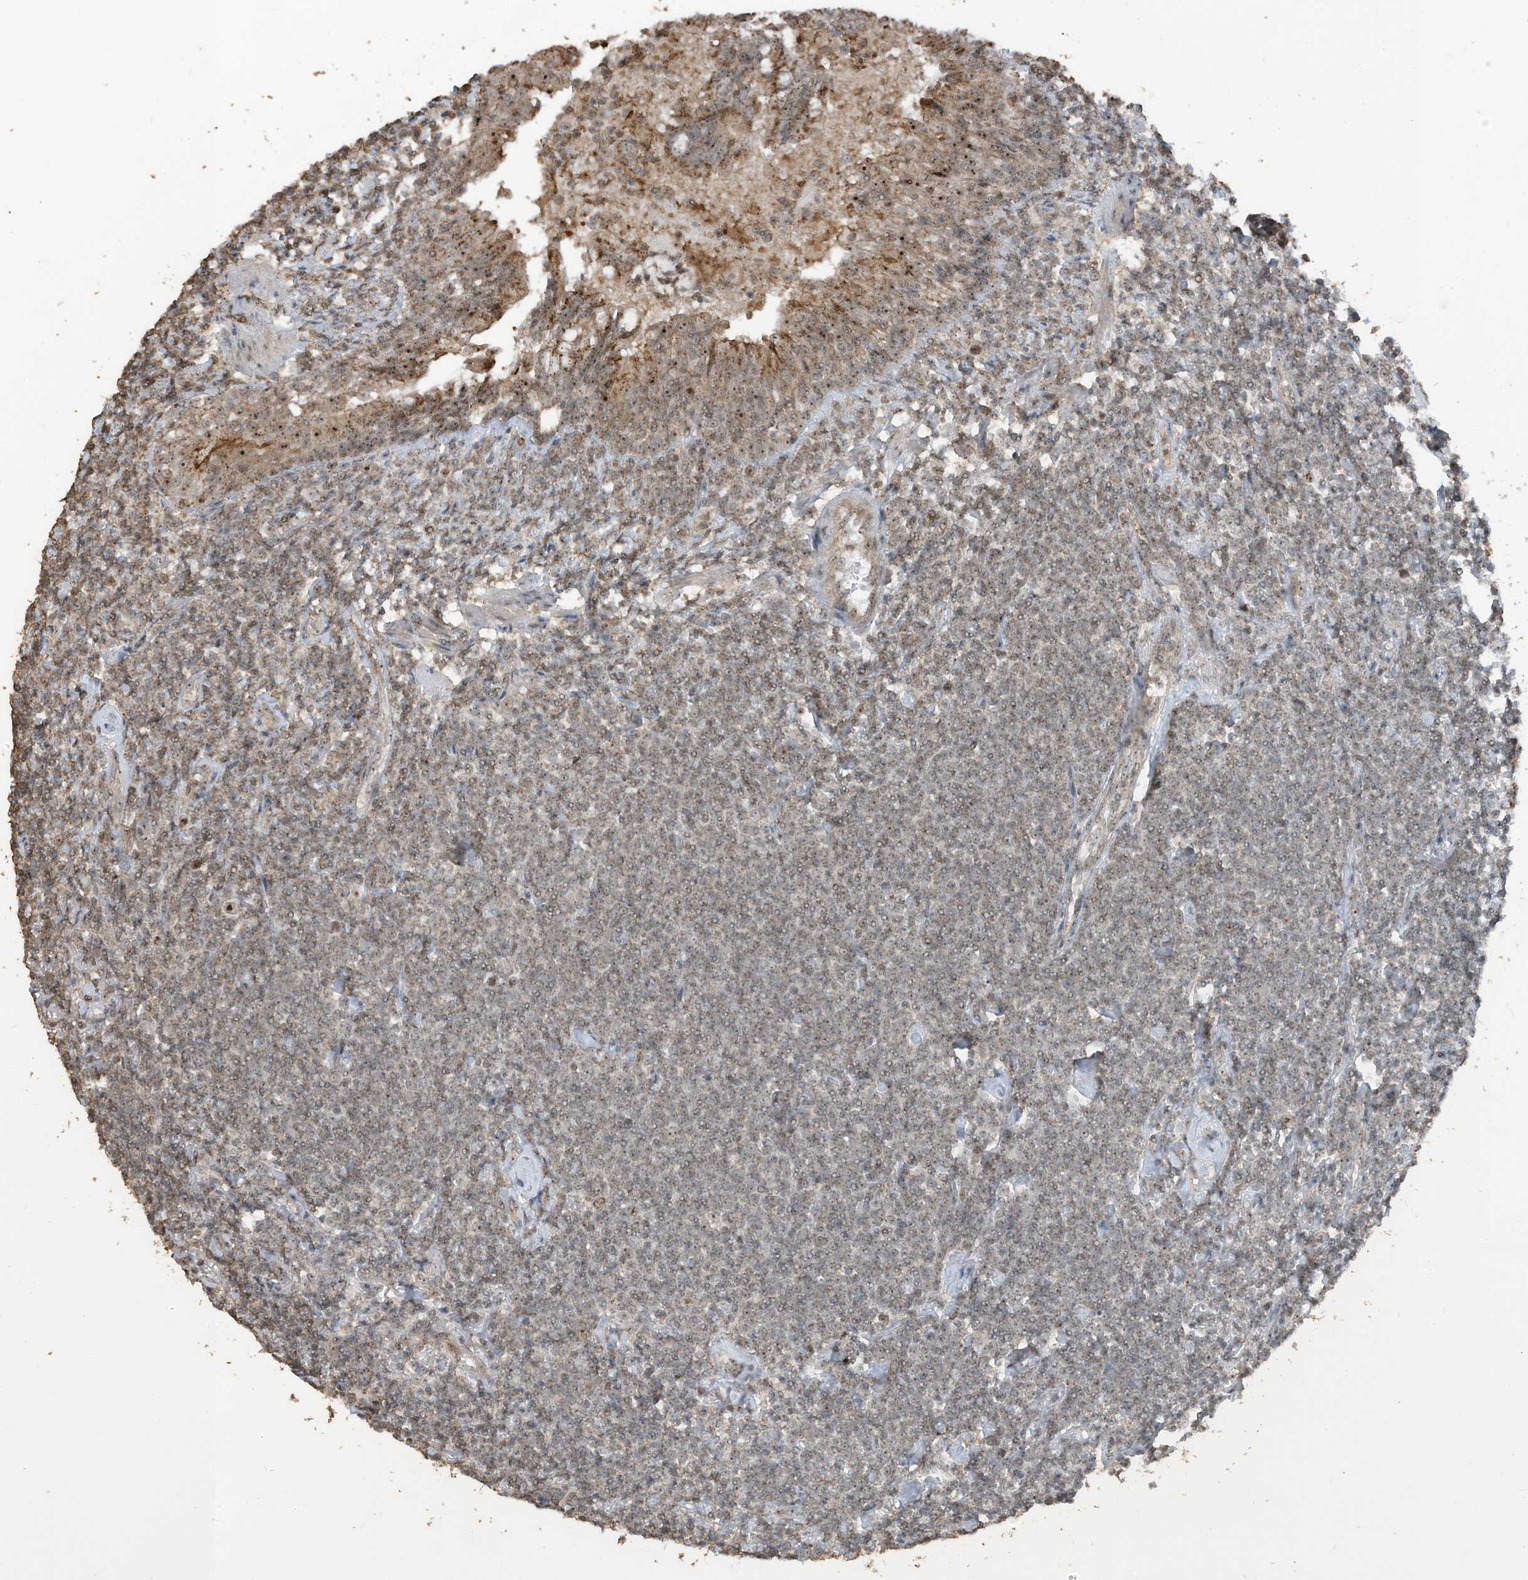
{"staining": {"intensity": "moderate", "quantity": "25%-75%", "location": "nuclear"}, "tissue": "lymphoma", "cell_type": "Tumor cells", "image_type": "cancer", "snomed": [{"axis": "morphology", "description": "Malignant lymphoma, non-Hodgkin's type, Low grade"}, {"axis": "topography", "description": "Lung"}], "caption": "Brown immunohistochemical staining in human lymphoma shows moderate nuclear positivity in about 25%-75% of tumor cells.", "gene": "UTP3", "patient": {"sex": "female", "age": 71}}